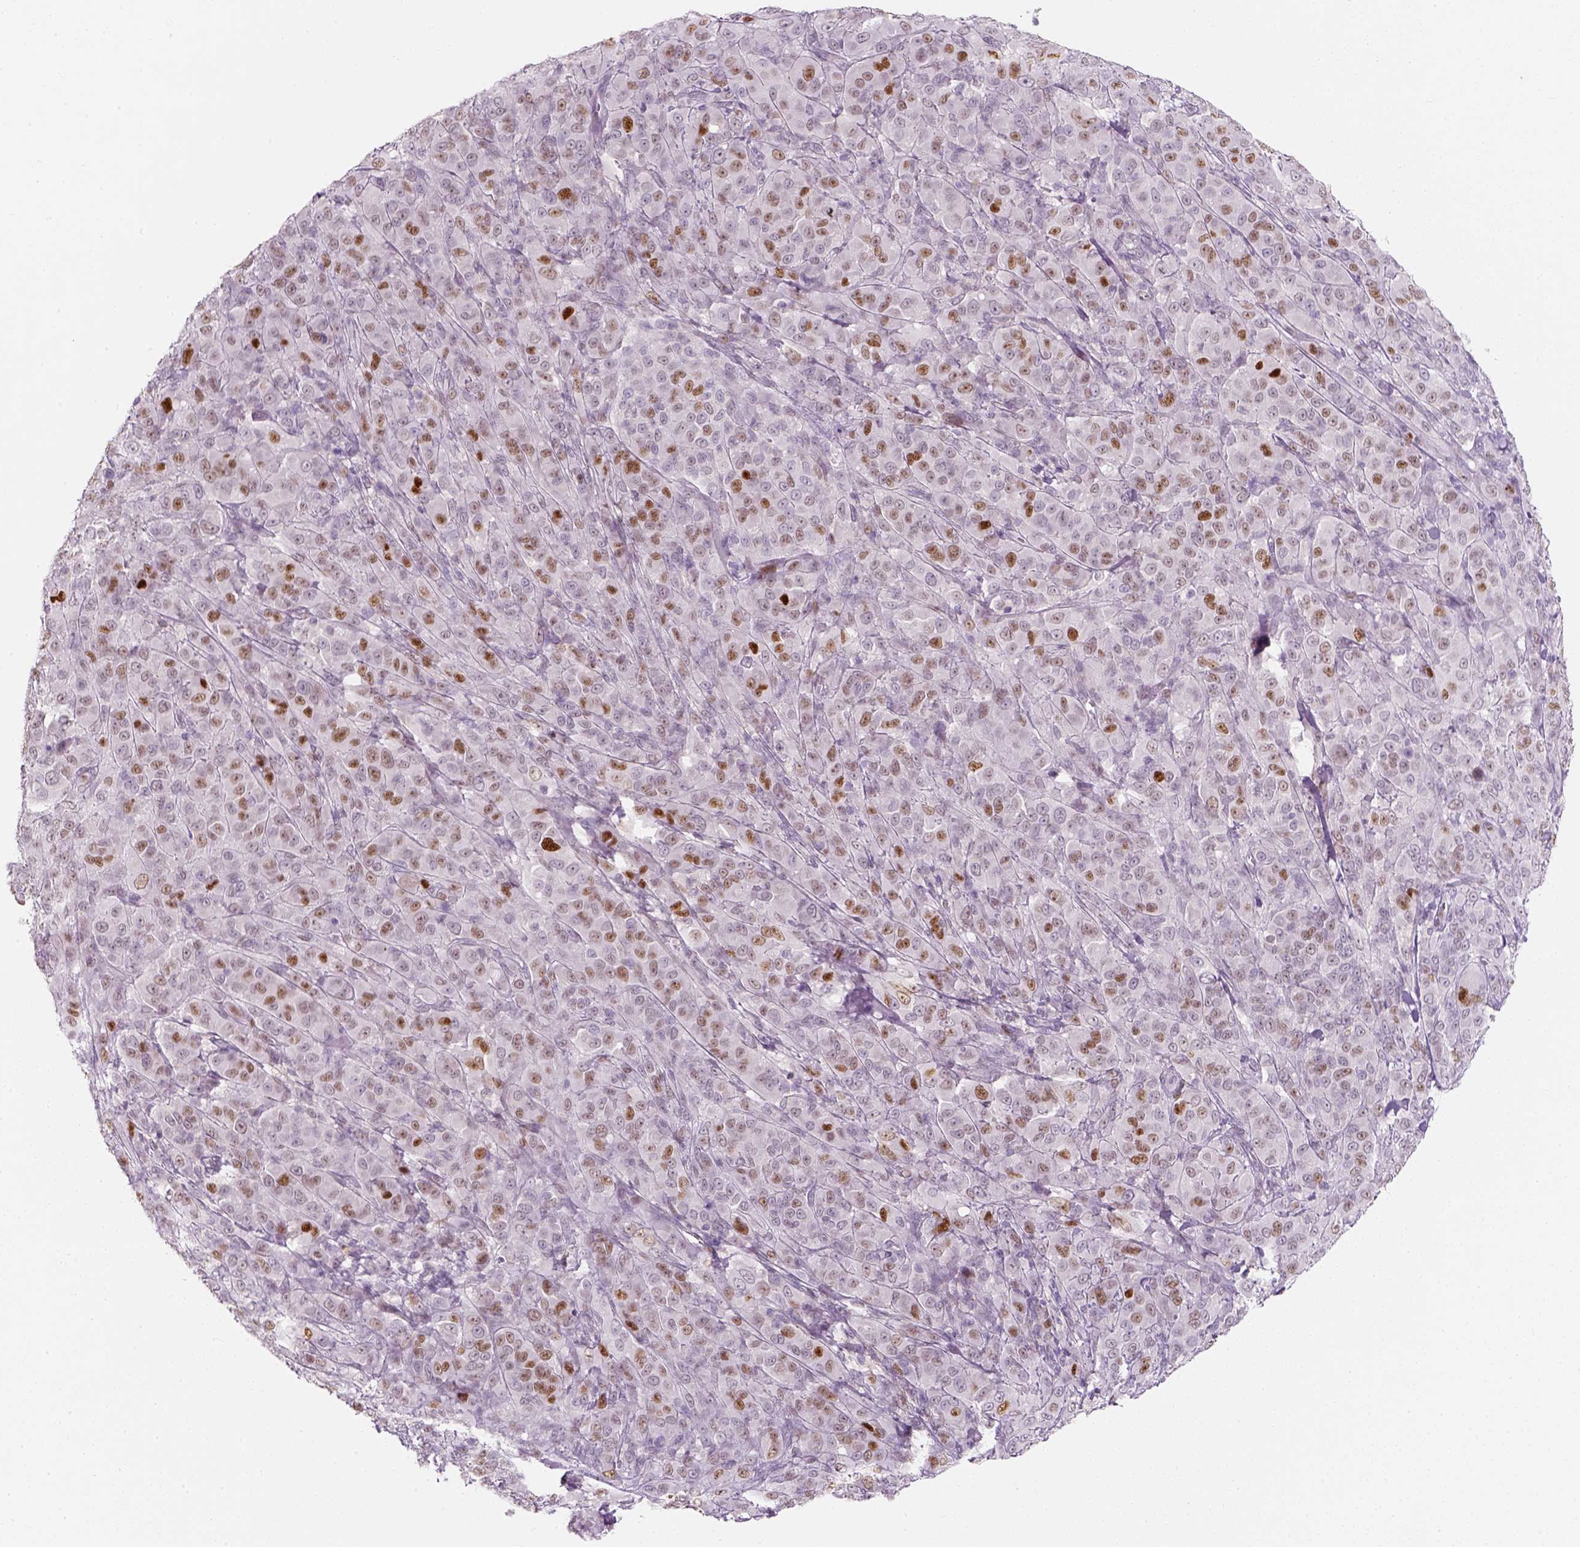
{"staining": {"intensity": "moderate", "quantity": "25%-75%", "location": "nuclear"}, "tissue": "melanoma", "cell_type": "Tumor cells", "image_type": "cancer", "snomed": [{"axis": "morphology", "description": "Malignant melanoma, NOS"}, {"axis": "topography", "description": "Skin"}], "caption": "Protein analysis of melanoma tissue displays moderate nuclear expression in approximately 25%-75% of tumor cells.", "gene": "TP53", "patient": {"sex": "female", "age": 87}}